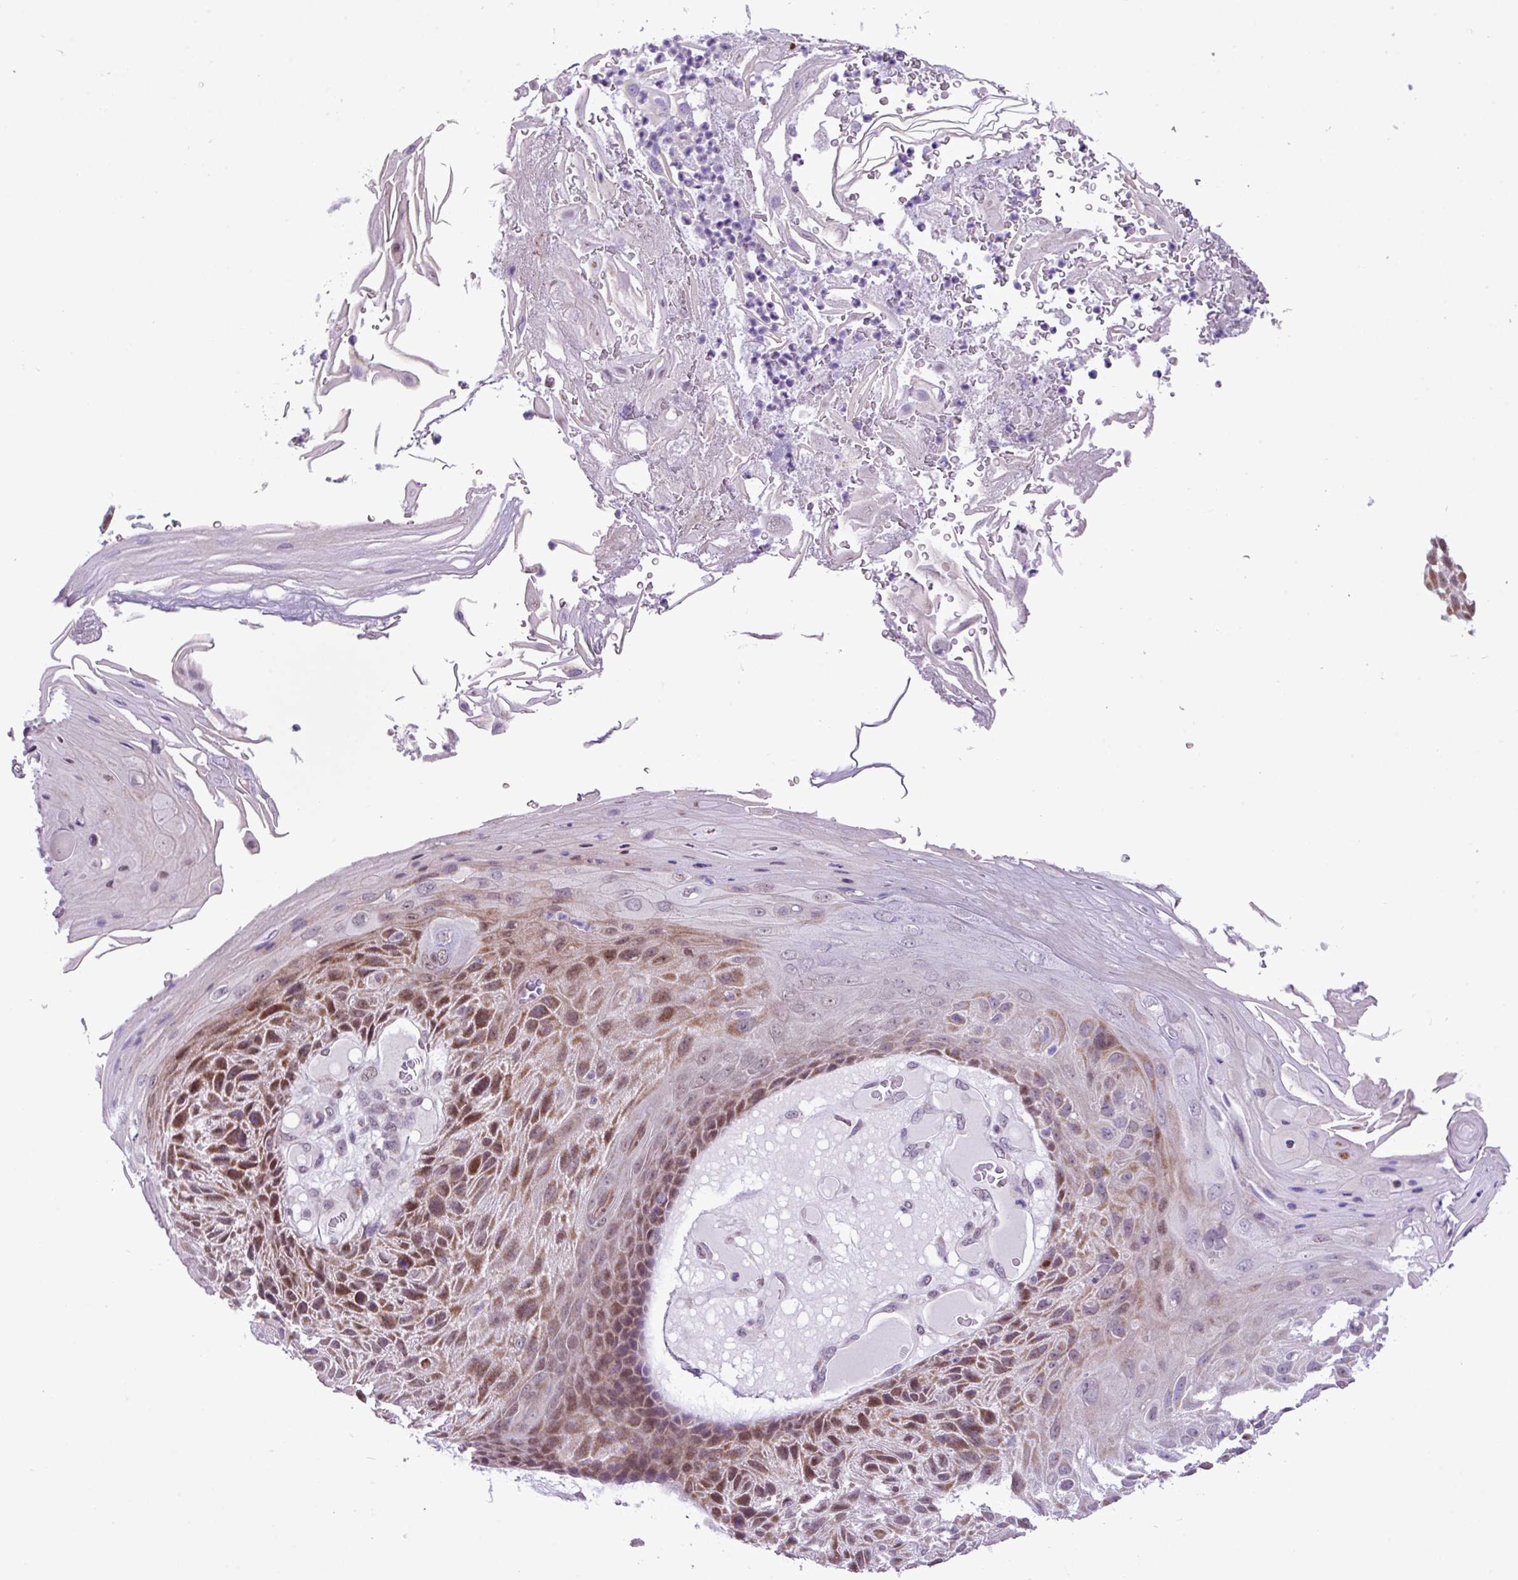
{"staining": {"intensity": "moderate", "quantity": ">75%", "location": "cytoplasmic/membranous,nuclear"}, "tissue": "skin cancer", "cell_type": "Tumor cells", "image_type": "cancer", "snomed": [{"axis": "morphology", "description": "Squamous cell carcinoma, NOS"}, {"axis": "topography", "description": "Skin"}], "caption": "Immunohistochemical staining of human skin cancer (squamous cell carcinoma) demonstrates medium levels of moderate cytoplasmic/membranous and nuclear expression in about >75% of tumor cells.", "gene": "ZNF354A", "patient": {"sex": "female", "age": 88}}